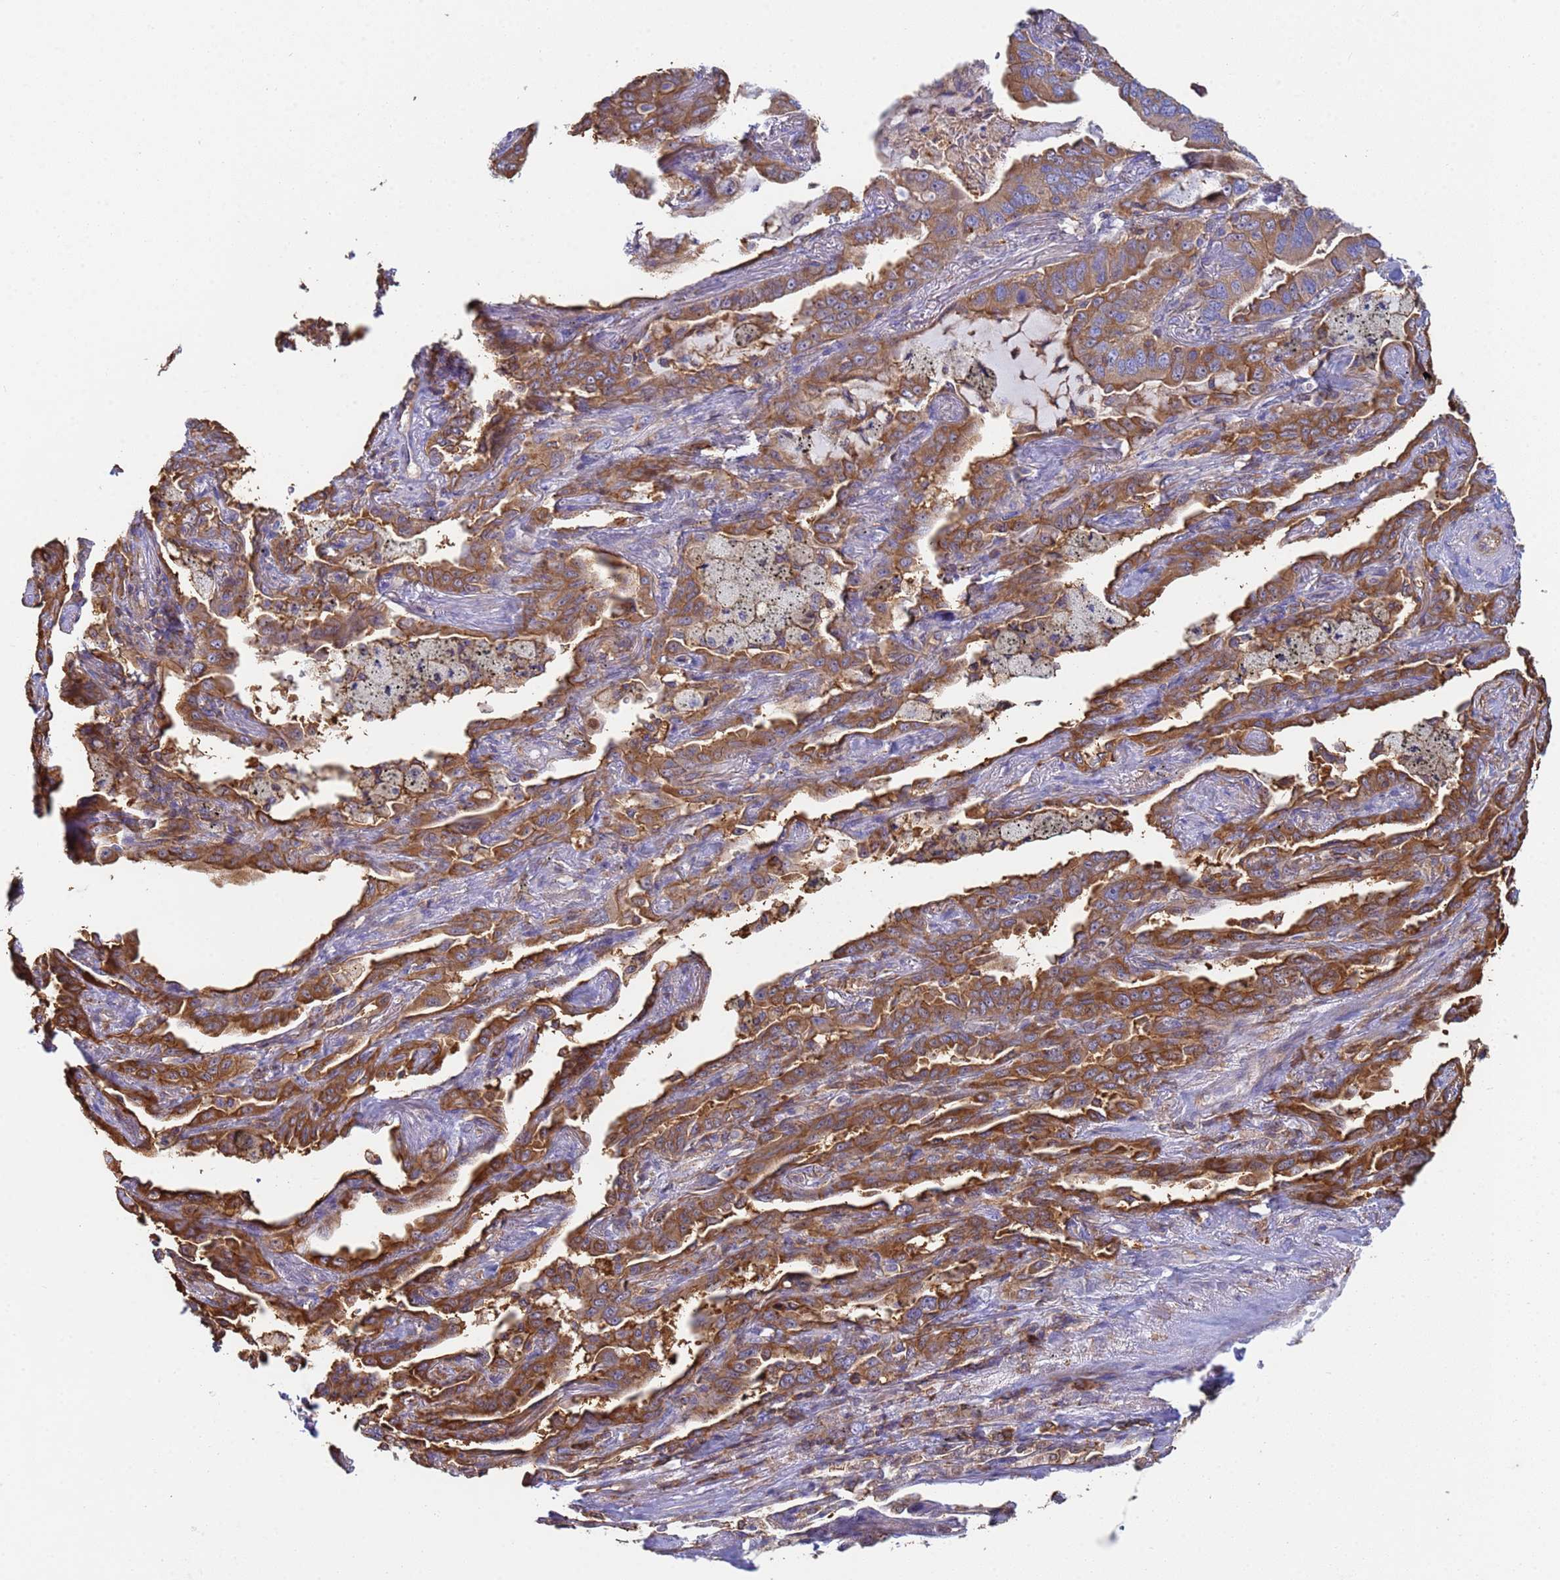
{"staining": {"intensity": "strong", "quantity": ">75%", "location": "cytoplasmic/membranous"}, "tissue": "lung cancer", "cell_type": "Tumor cells", "image_type": "cancer", "snomed": [{"axis": "morphology", "description": "Adenocarcinoma, NOS"}, {"axis": "topography", "description": "Lung"}], "caption": "Immunohistochemical staining of adenocarcinoma (lung) exhibits high levels of strong cytoplasmic/membranous protein positivity in about >75% of tumor cells.", "gene": "ZNG1B", "patient": {"sex": "male", "age": 67}}